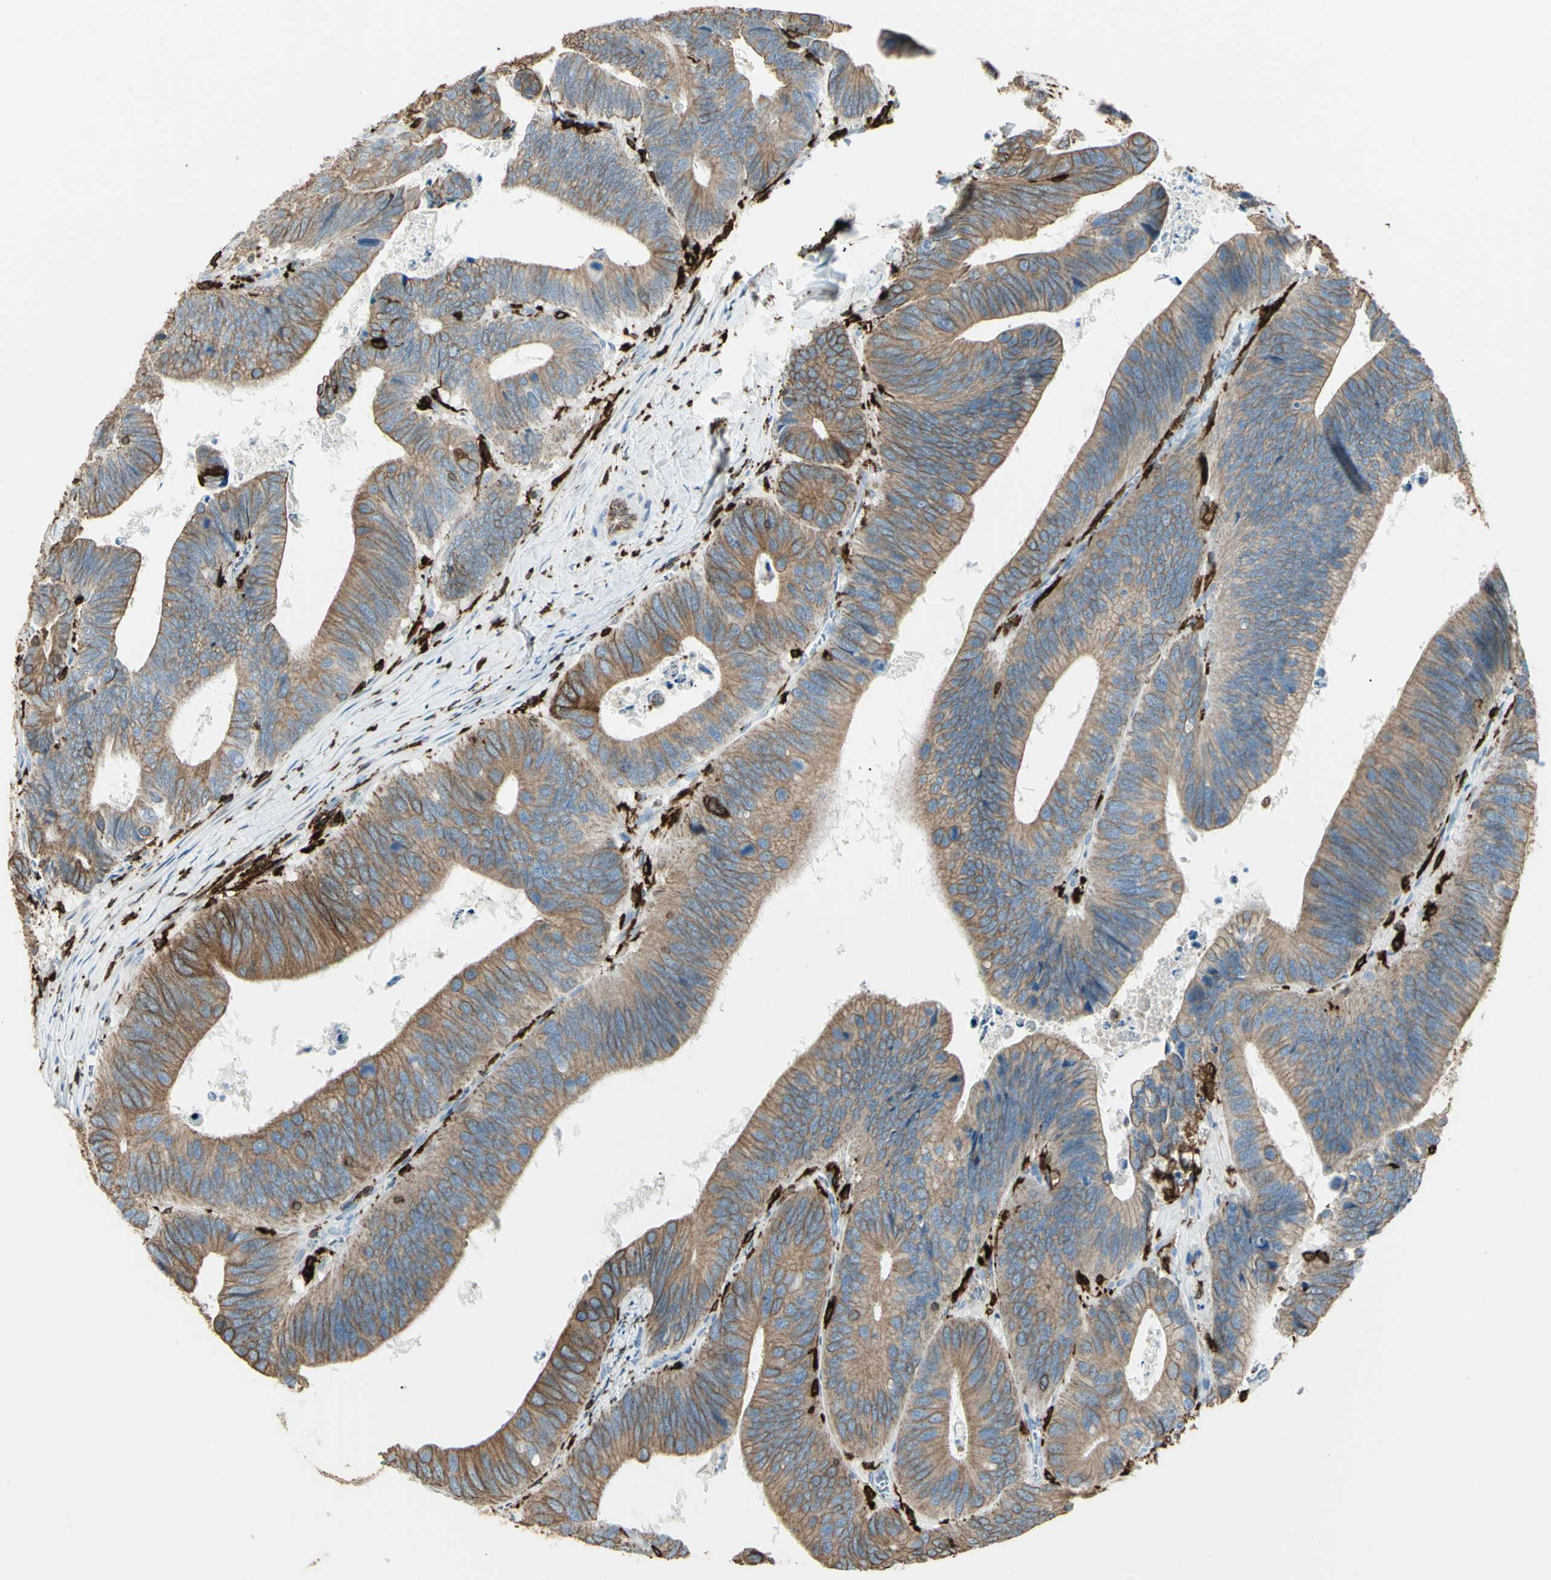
{"staining": {"intensity": "moderate", "quantity": ">75%", "location": "cytoplasmic/membranous"}, "tissue": "colorectal cancer", "cell_type": "Tumor cells", "image_type": "cancer", "snomed": [{"axis": "morphology", "description": "Adenocarcinoma, NOS"}, {"axis": "topography", "description": "Colon"}], "caption": "Tumor cells show medium levels of moderate cytoplasmic/membranous staining in about >75% of cells in adenocarcinoma (colorectal). Immunohistochemistry (ihc) stains the protein in brown and the nuclei are stained blue.", "gene": "CD74", "patient": {"sex": "male", "age": 72}}